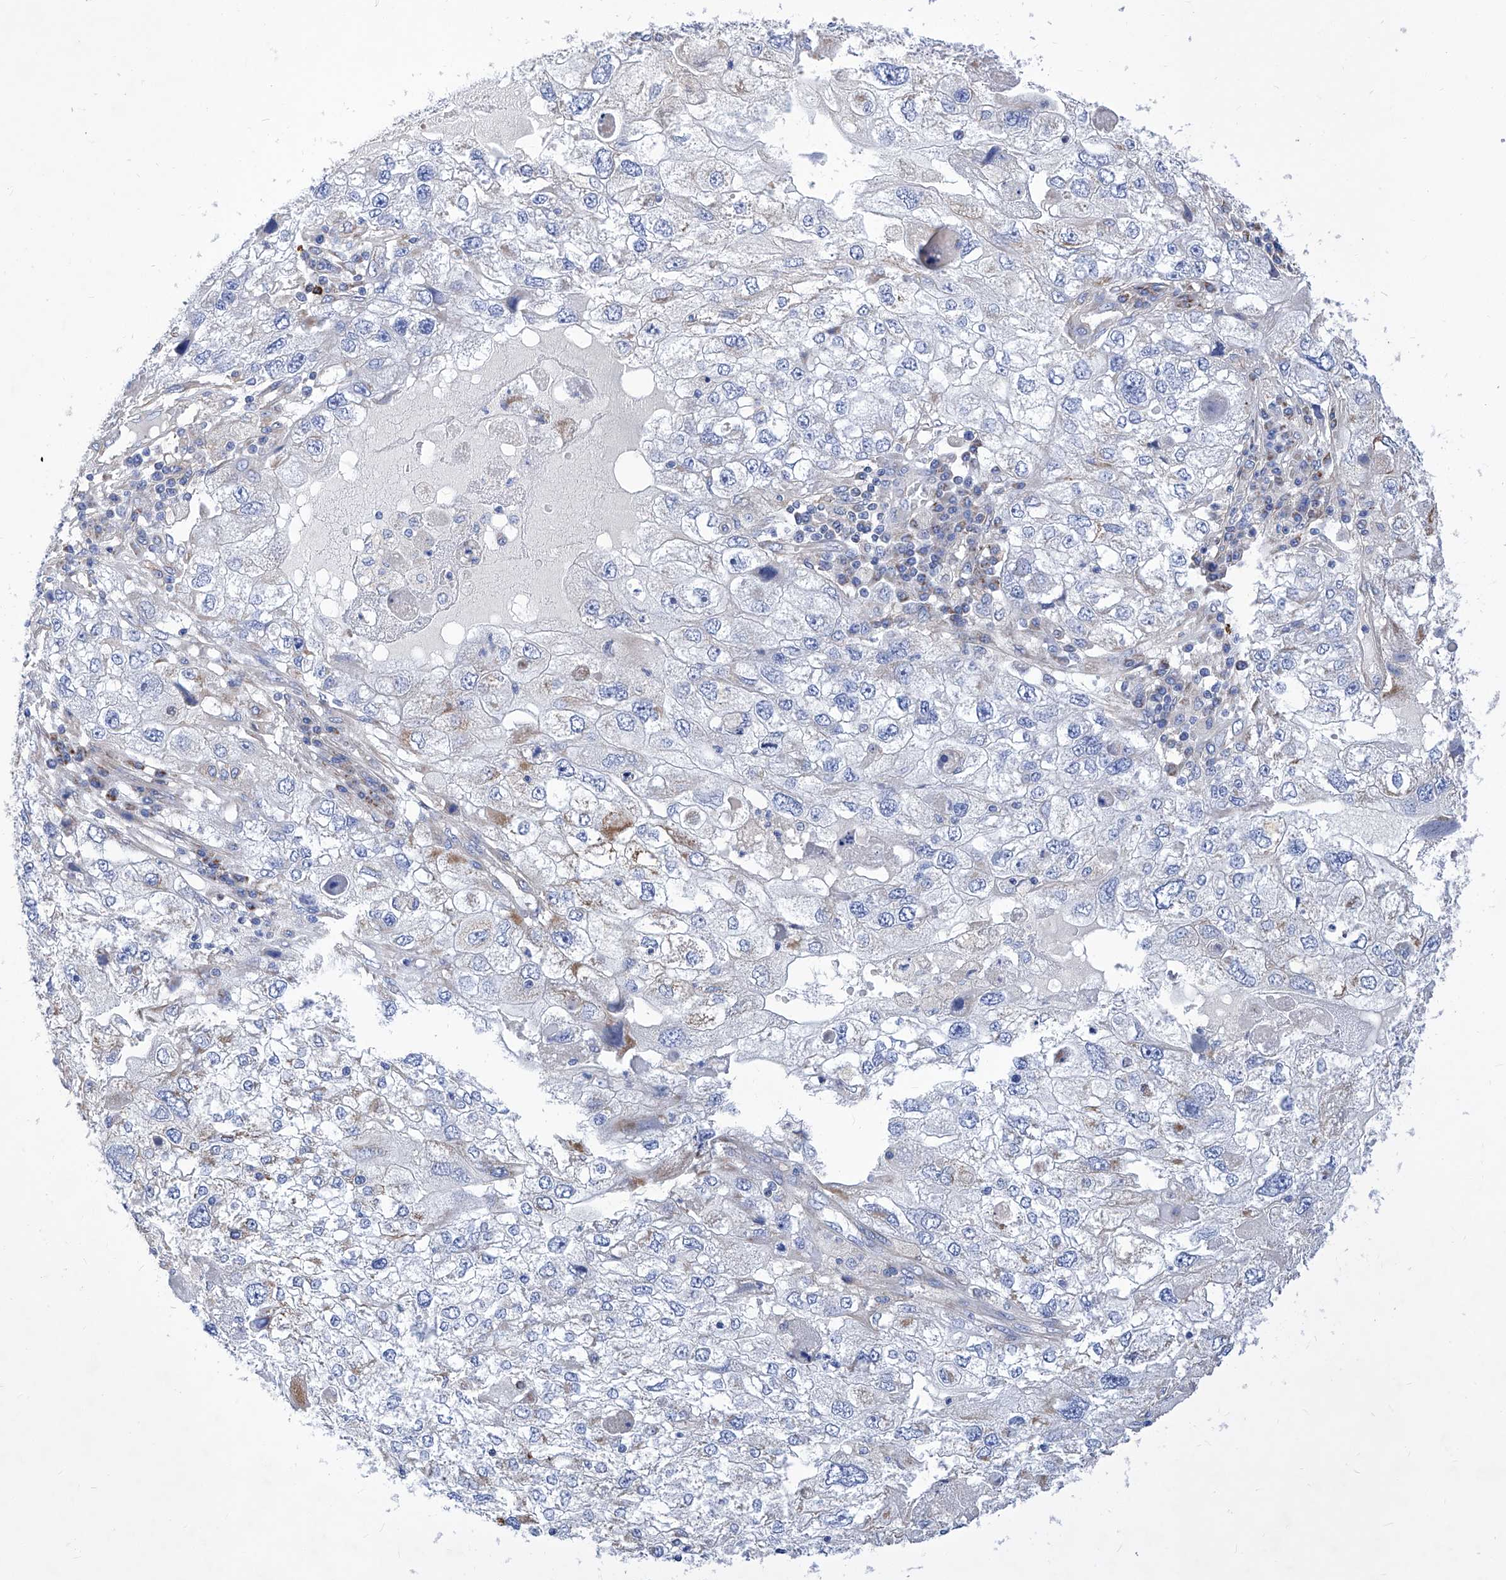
{"staining": {"intensity": "weak", "quantity": "<25%", "location": "cytoplasmic/membranous"}, "tissue": "endometrial cancer", "cell_type": "Tumor cells", "image_type": "cancer", "snomed": [{"axis": "morphology", "description": "Adenocarcinoma, NOS"}, {"axis": "topography", "description": "Endometrium"}], "caption": "Human endometrial cancer (adenocarcinoma) stained for a protein using immunohistochemistry (IHC) displays no positivity in tumor cells.", "gene": "HRNR", "patient": {"sex": "female", "age": 49}}